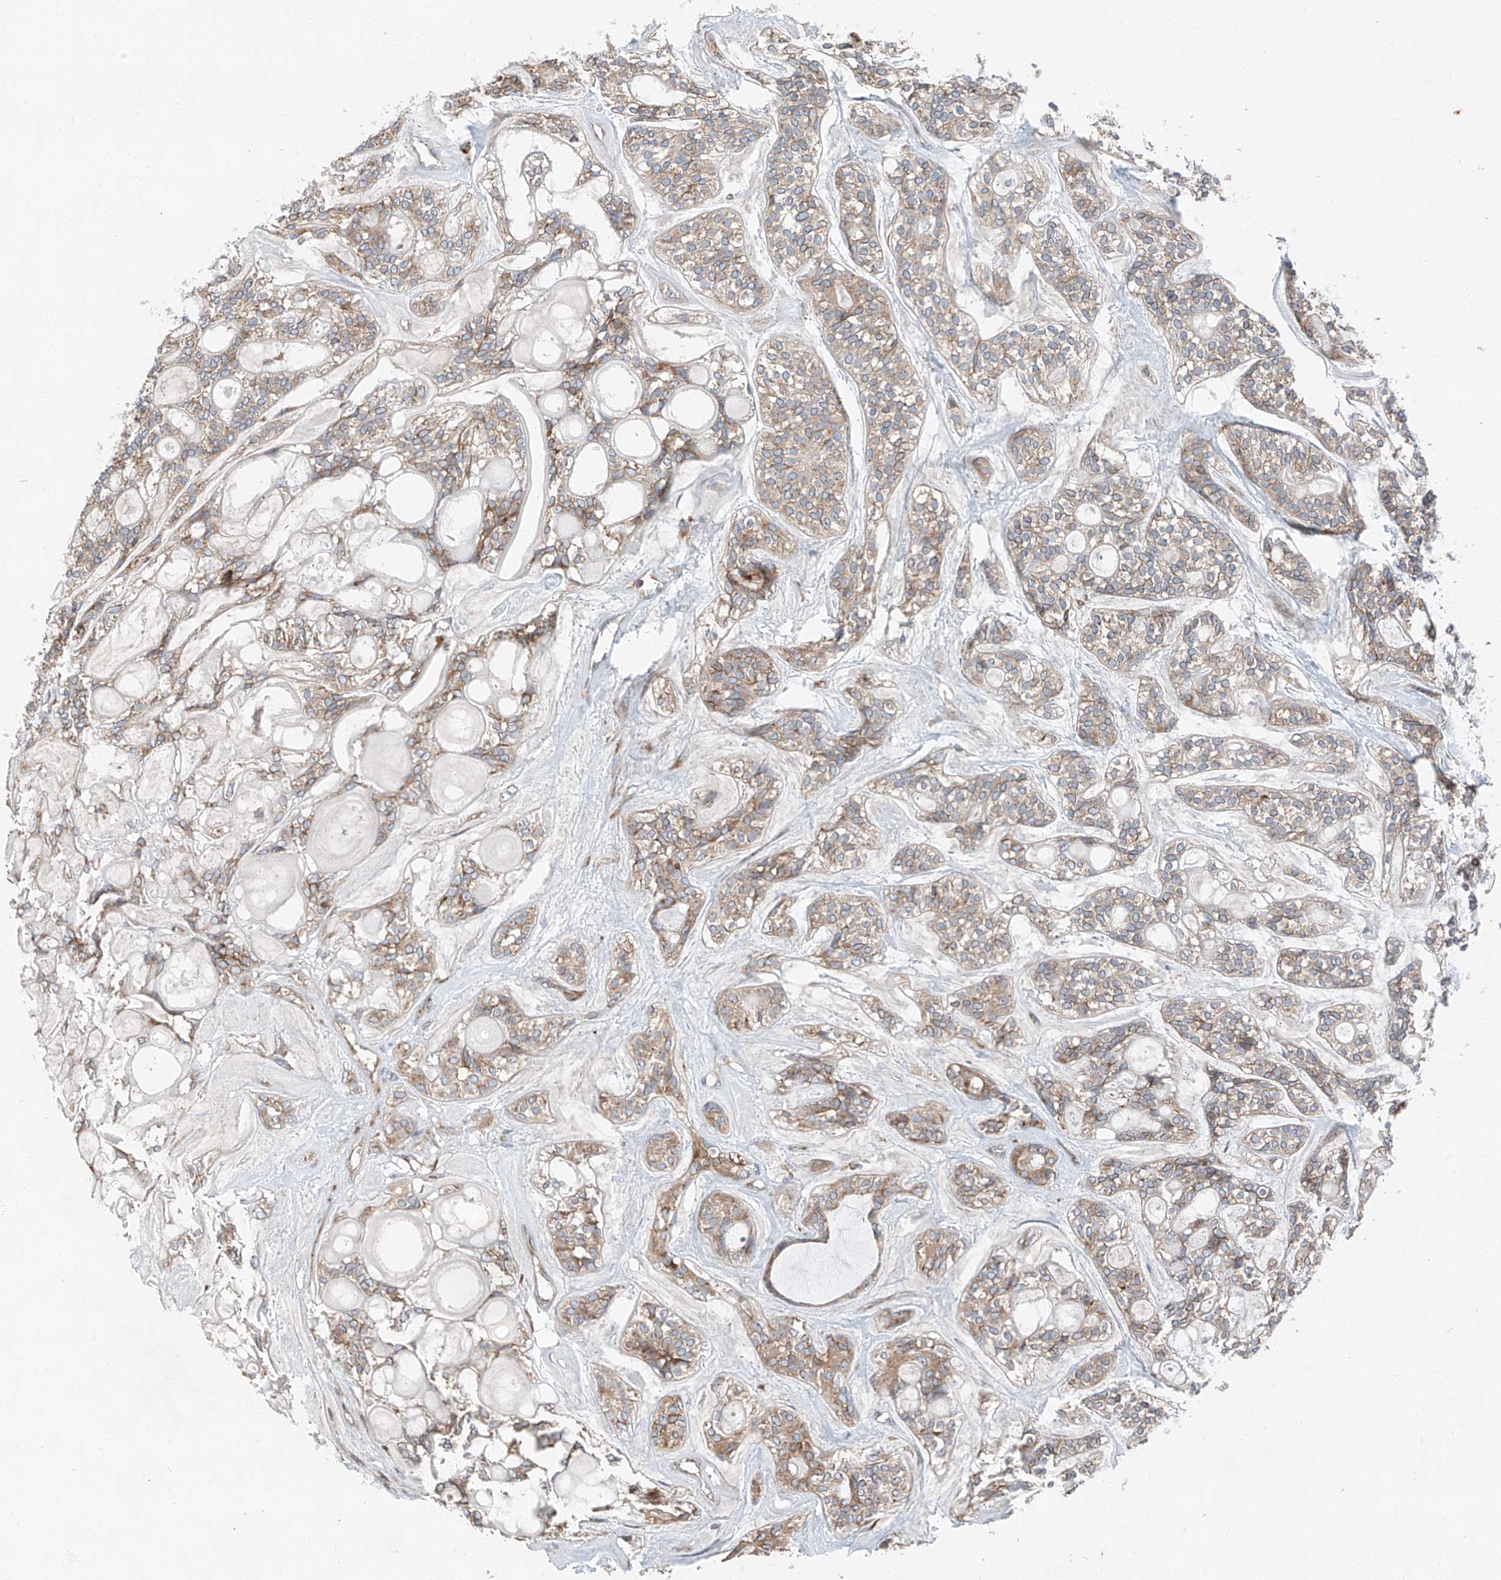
{"staining": {"intensity": "moderate", "quantity": ">75%", "location": "cytoplasmic/membranous"}, "tissue": "head and neck cancer", "cell_type": "Tumor cells", "image_type": "cancer", "snomed": [{"axis": "morphology", "description": "Adenocarcinoma, NOS"}, {"axis": "topography", "description": "Head-Neck"}], "caption": "The immunohistochemical stain shows moderate cytoplasmic/membranous expression in tumor cells of head and neck cancer (adenocarcinoma) tissue.", "gene": "ZC3H15", "patient": {"sex": "male", "age": 66}}